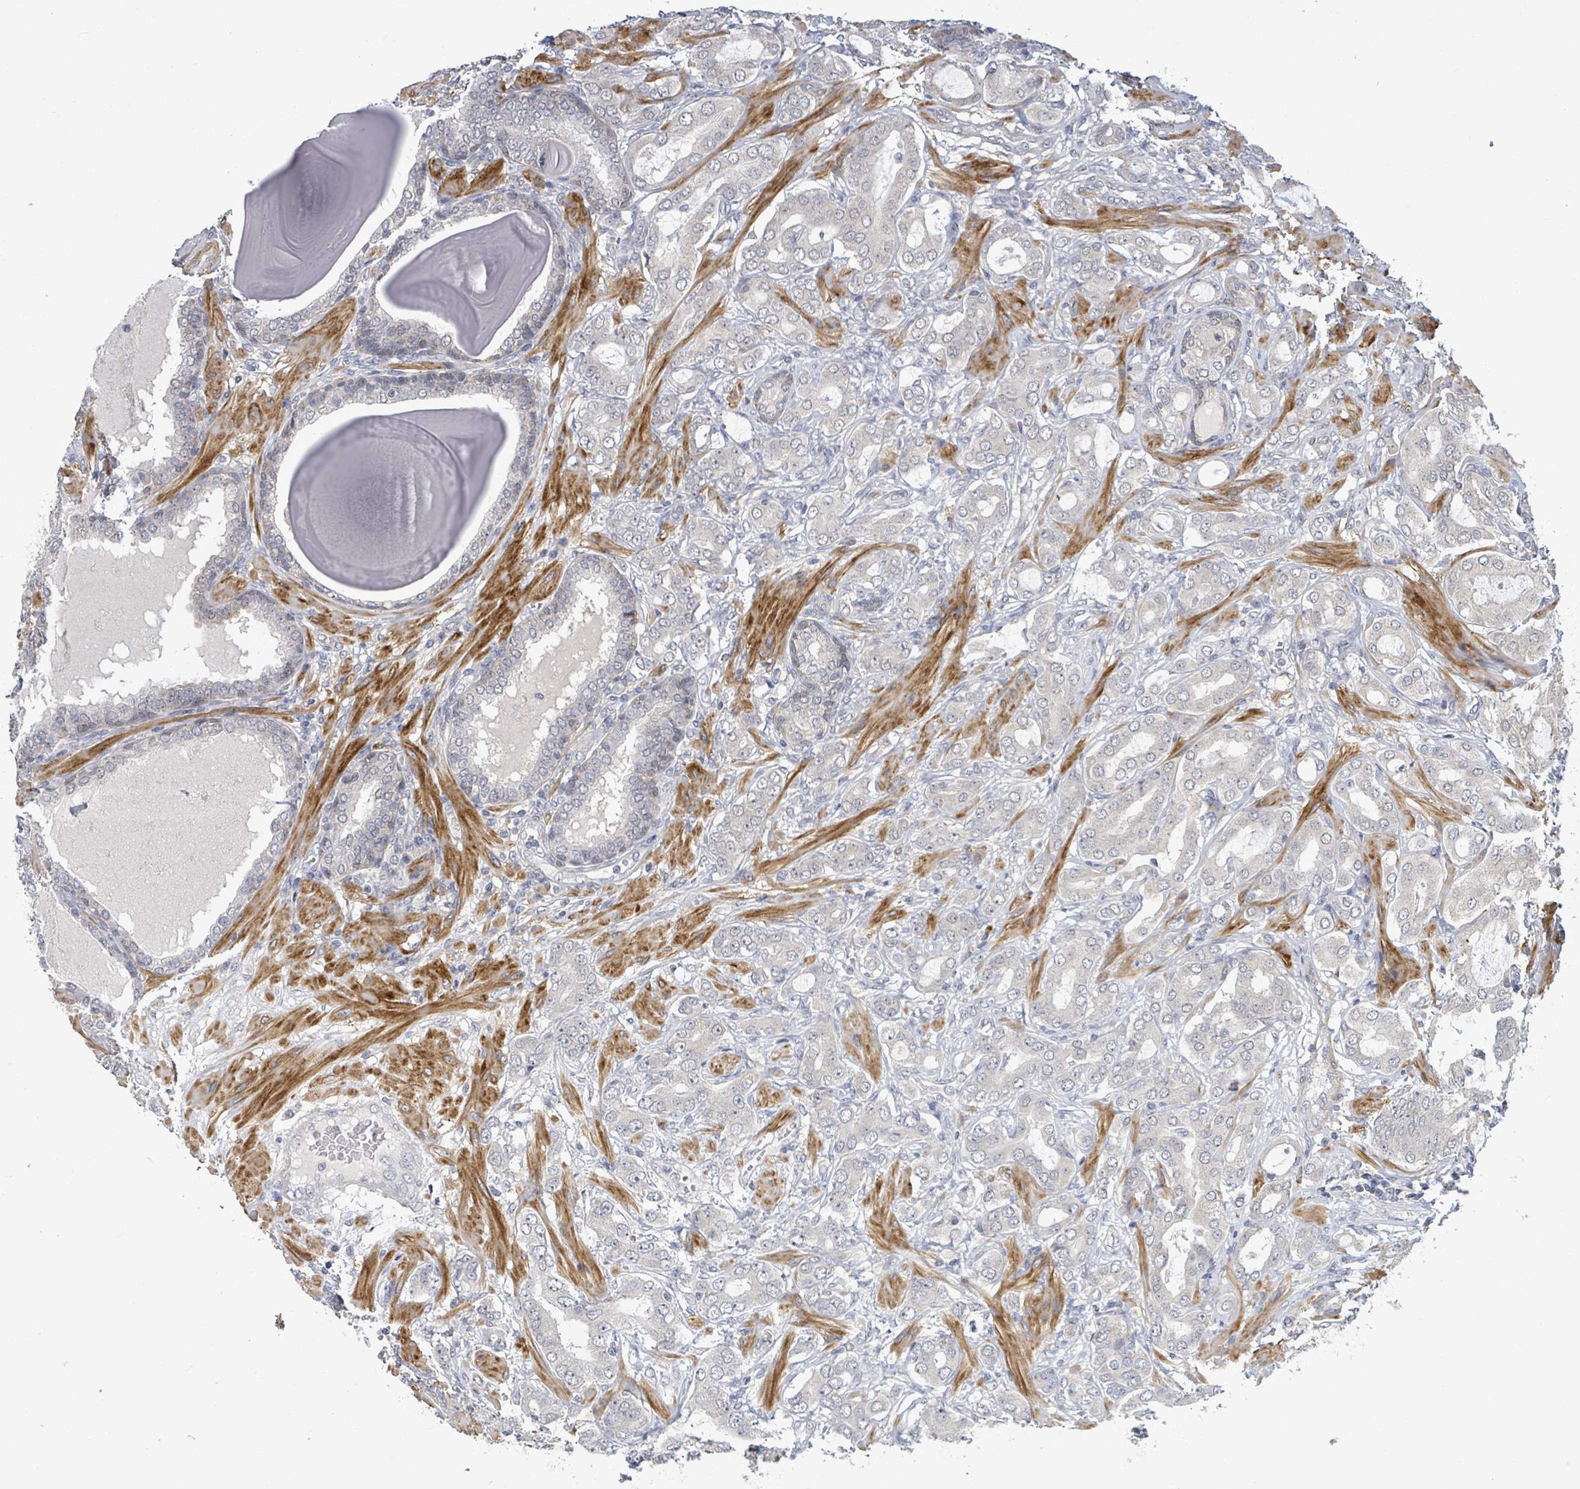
{"staining": {"intensity": "negative", "quantity": "none", "location": "none"}, "tissue": "prostate cancer", "cell_type": "Tumor cells", "image_type": "cancer", "snomed": [{"axis": "morphology", "description": "Adenocarcinoma, Low grade"}, {"axis": "topography", "description": "Prostate"}], "caption": "IHC of low-grade adenocarcinoma (prostate) exhibits no staining in tumor cells.", "gene": "AMMECR1", "patient": {"sex": "male", "age": 57}}